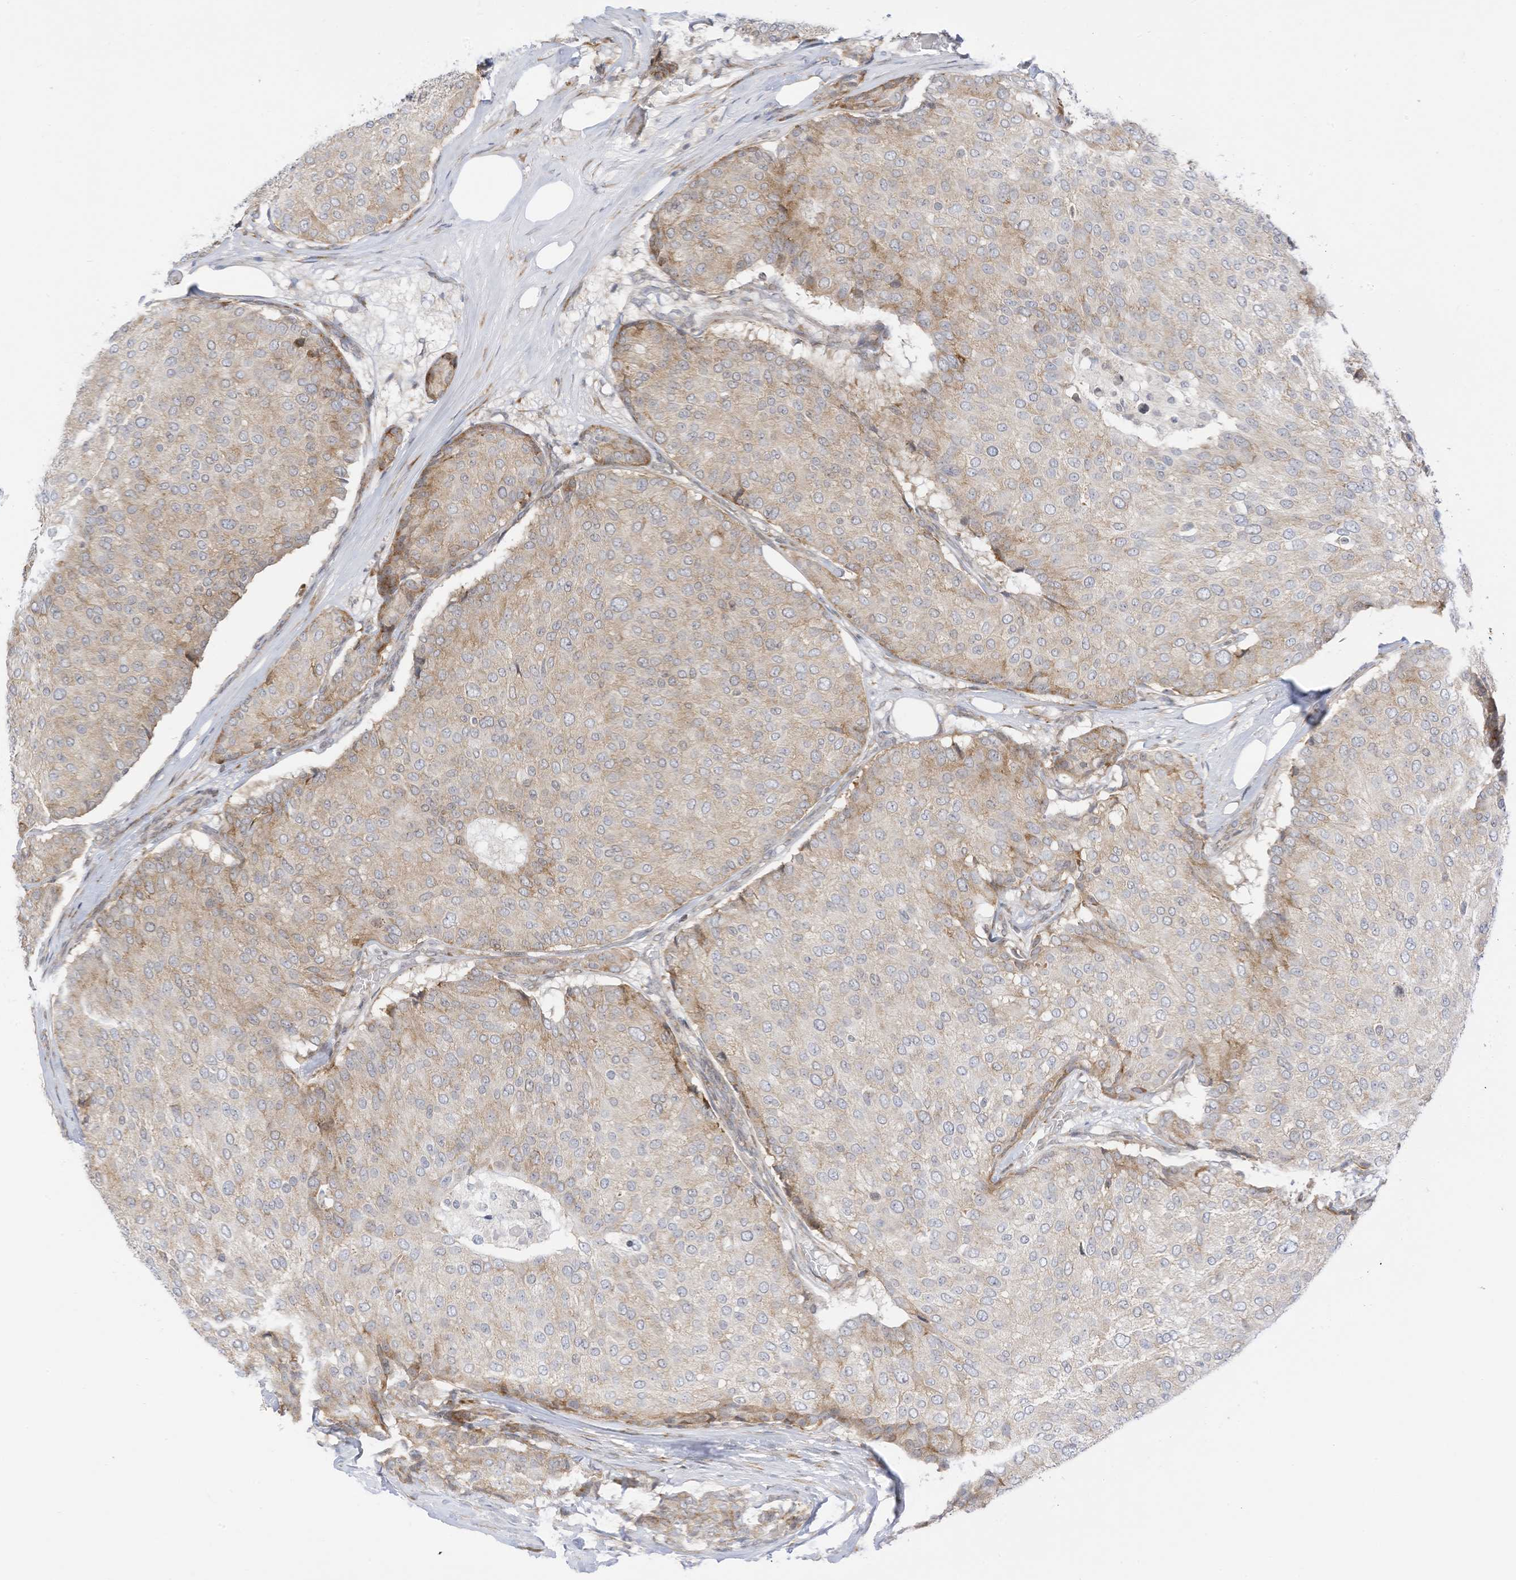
{"staining": {"intensity": "weak", "quantity": "25%-75%", "location": "cytoplasmic/membranous"}, "tissue": "breast cancer", "cell_type": "Tumor cells", "image_type": "cancer", "snomed": [{"axis": "morphology", "description": "Duct carcinoma"}, {"axis": "topography", "description": "Breast"}], "caption": "A photomicrograph of human invasive ductal carcinoma (breast) stained for a protein shows weak cytoplasmic/membranous brown staining in tumor cells.", "gene": "EDF1", "patient": {"sex": "female", "age": 75}}